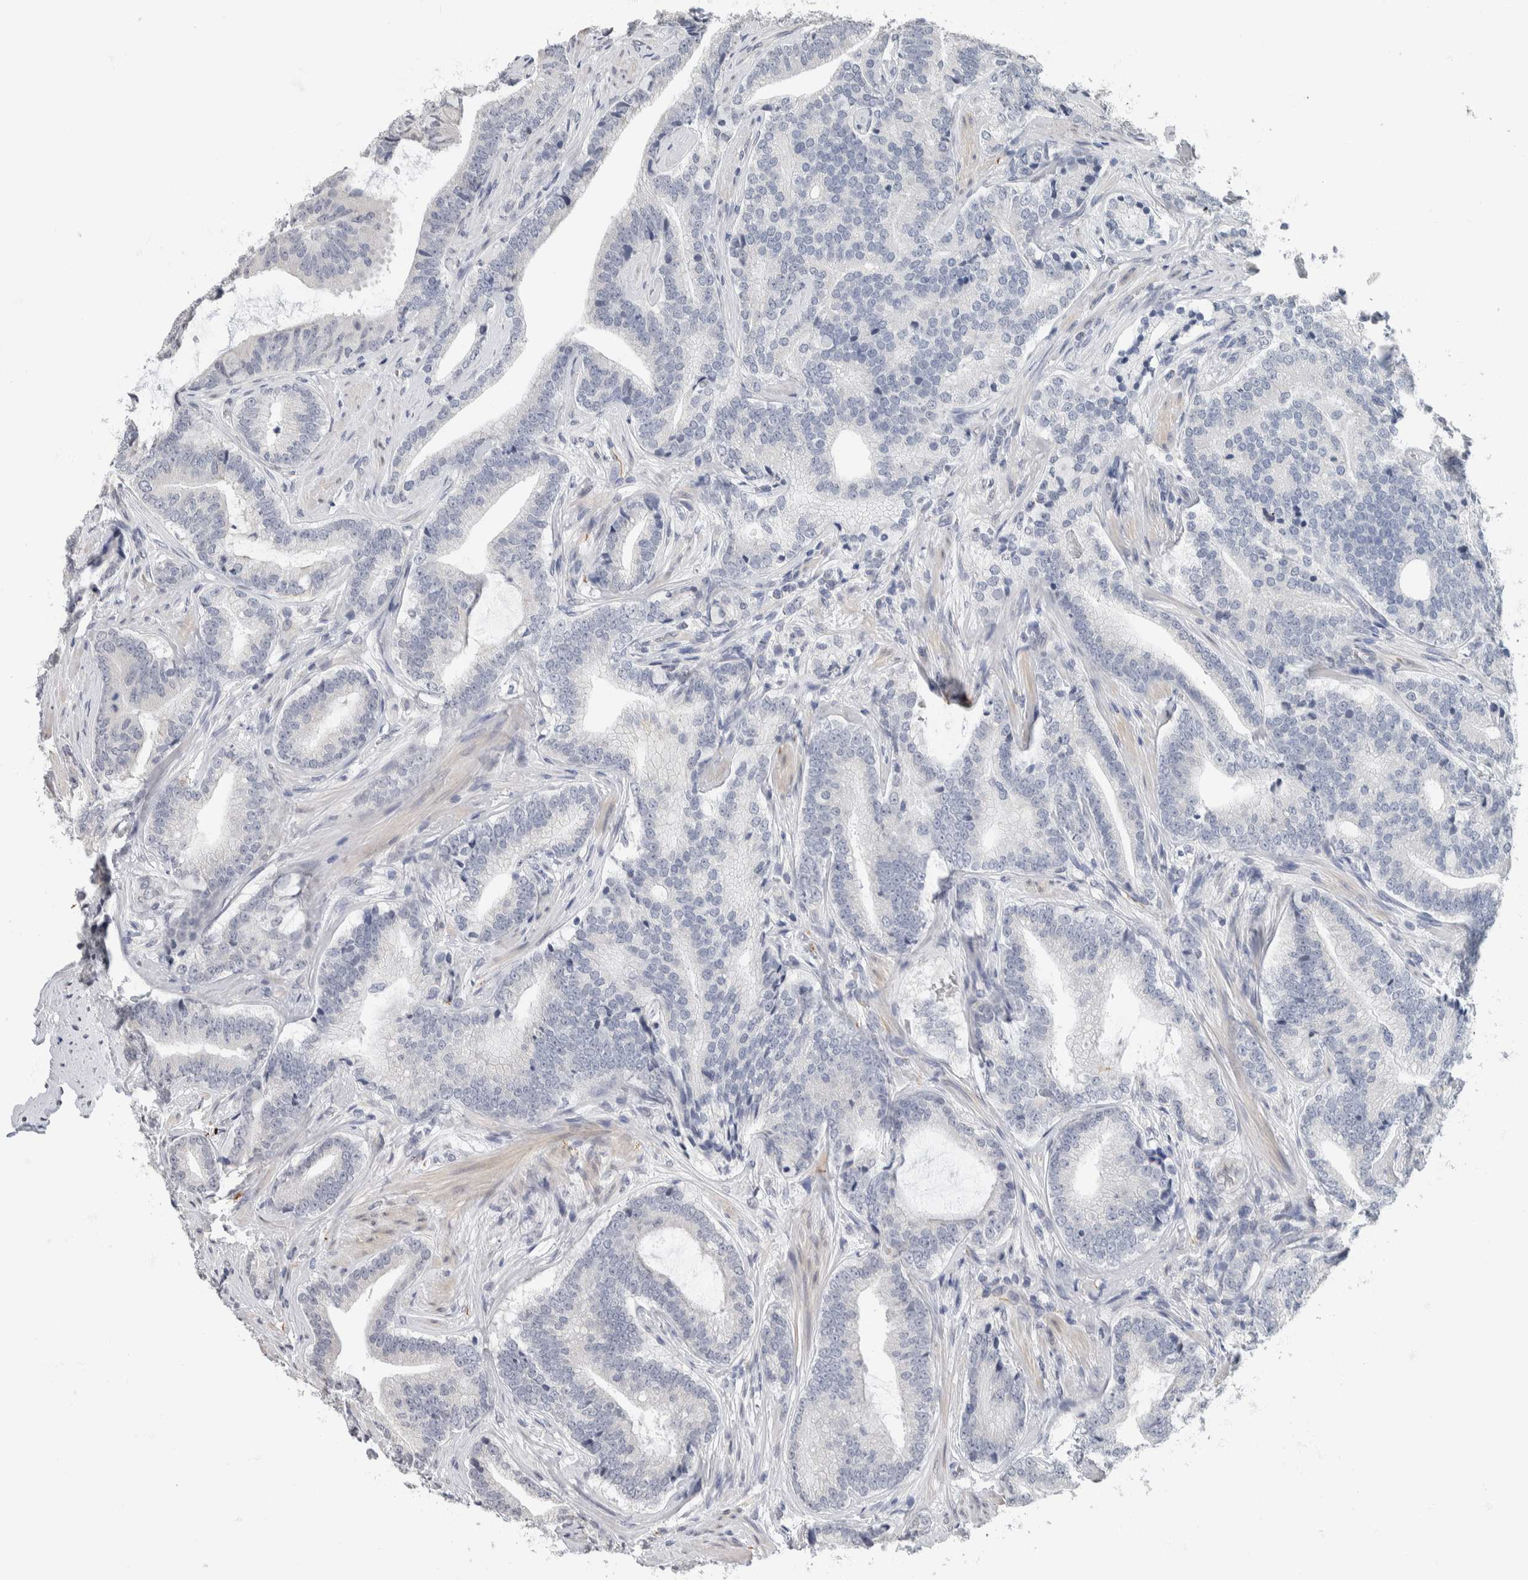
{"staining": {"intensity": "negative", "quantity": "none", "location": "none"}, "tissue": "prostate cancer", "cell_type": "Tumor cells", "image_type": "cancer", "snomed": [{"axis": "morphology", "description": "Adenocarcinoma, High grade"}, {"axis": "topography", "description": "Prostate"}], "caption": "Immunohistochemistry micrograph of human prostate adenocarcinoma (high-grade) stained for a protein (brown), which shows no staining in tumor cells.", "gene": "NEFM", "patient": {"sex": "male", "age": 55}}